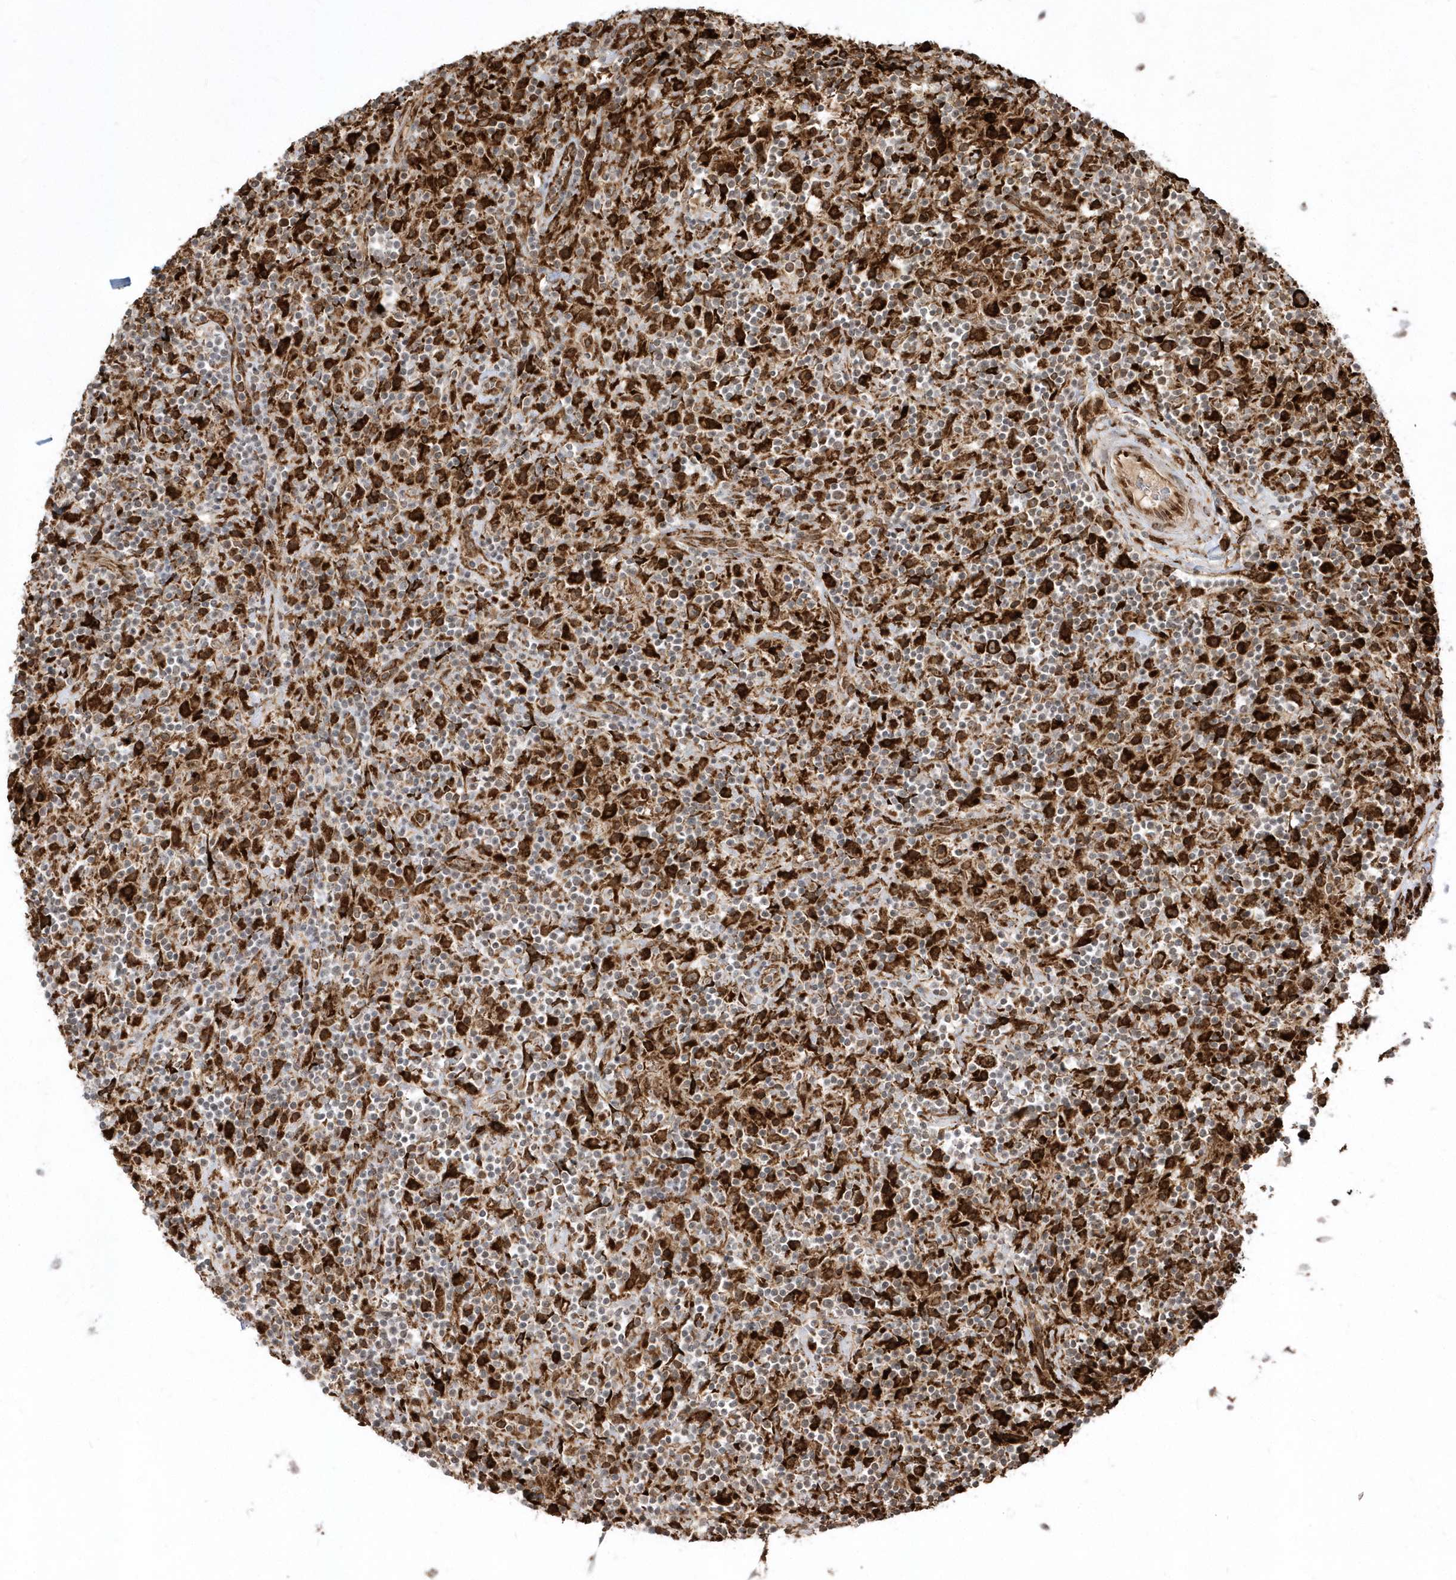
{"staining": {"intensity": "strong", "quantity": ">75%", "location": "cytoplasmic/membranous"}, "tissue": "lymphoma", "cell_type": "Tumor cells", "image_type": "cancer", "snomed": [{"axis": "morphology", "description": "Hodgkin's disease, NOS"}, {"axis": "topography", "description": "Lymph node"}], "caption": "There is high levels of strong cytoplasmic/membranous expression in tumor cells of Hodgkin's disease, as demonstrated by immunohistochemical staining (brown color).", "gene": "EPC2", "patient": {"sex": "male", "age": 70}}